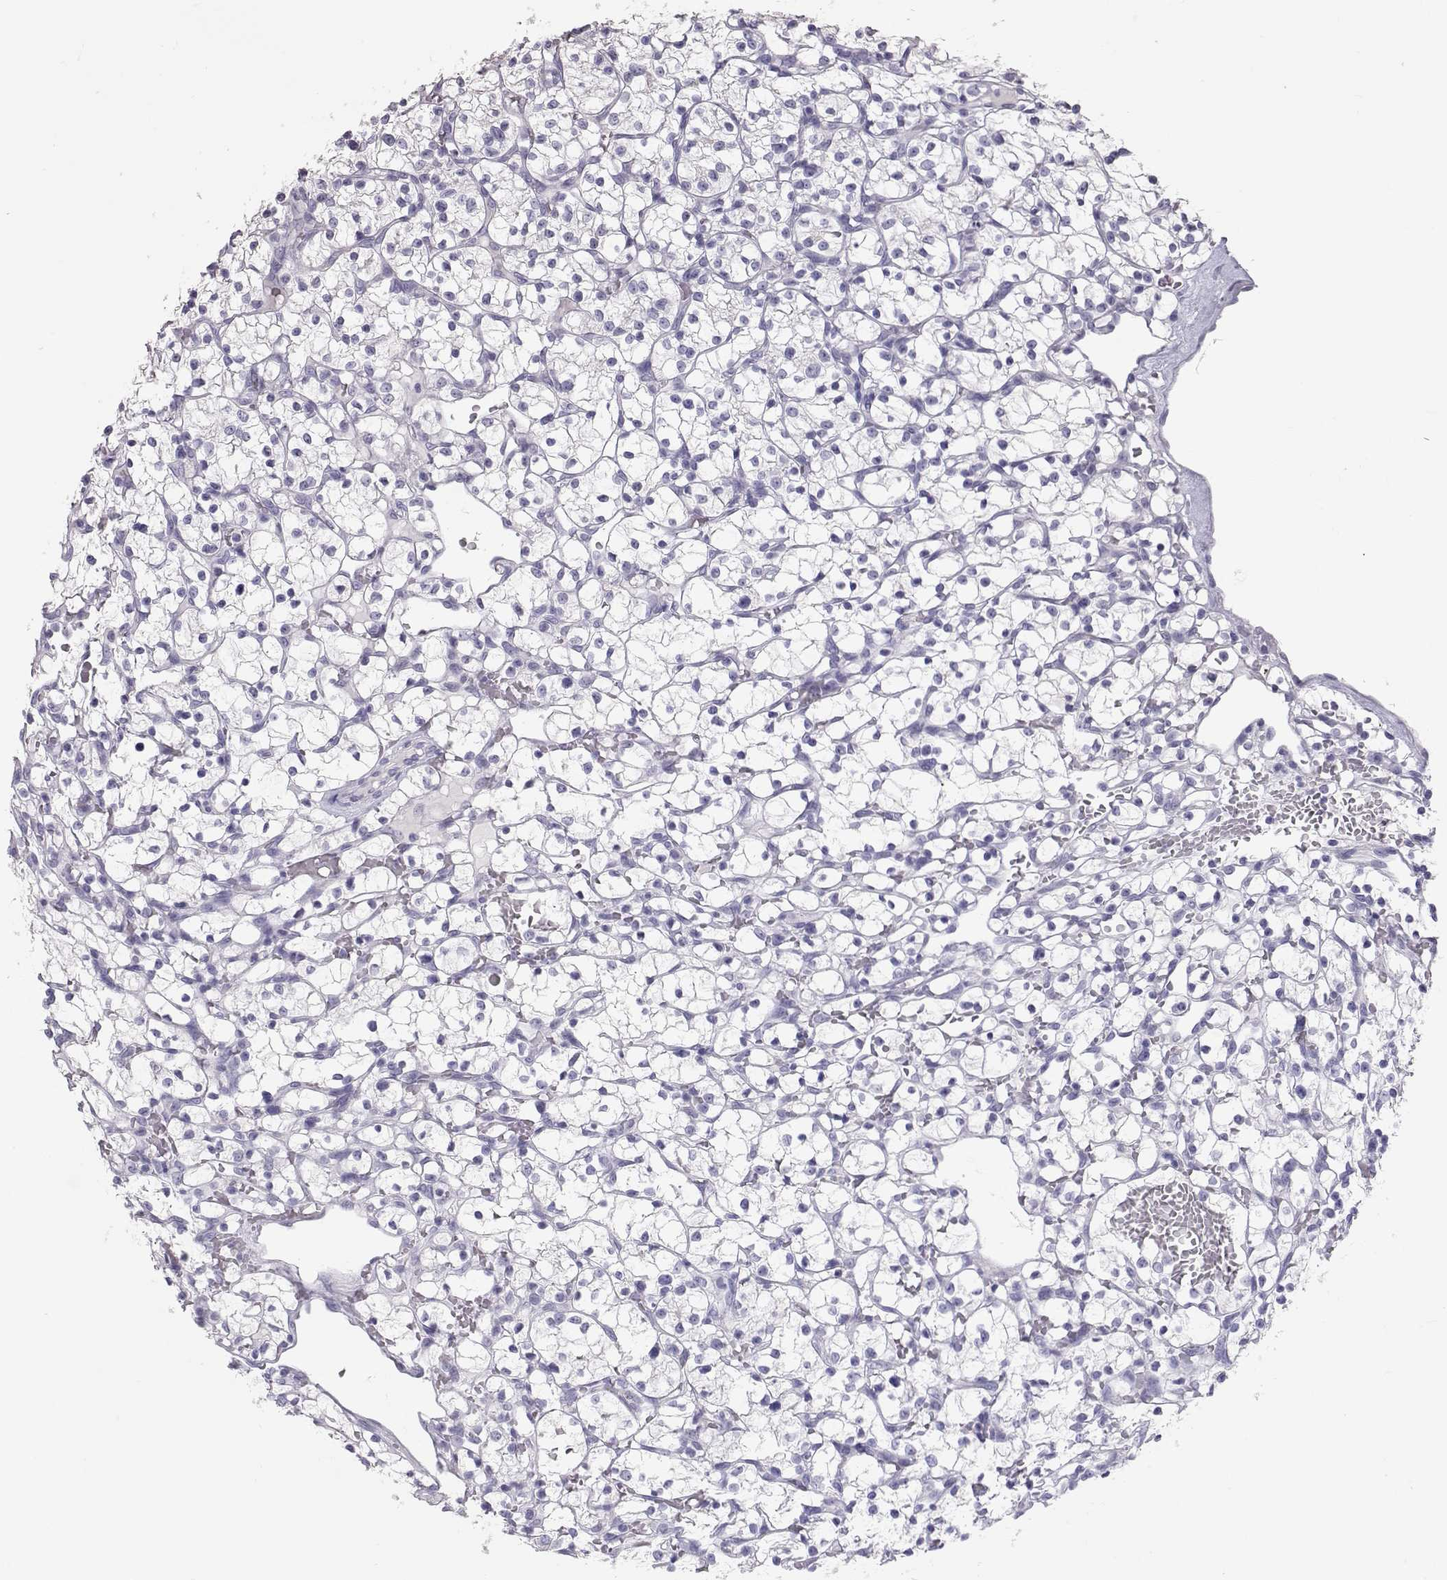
{"staining": {"intensity": "negative", "quantity": "none", "location": "none"}, "tissue": "renal cancer", "cell_type": "Tumor cells", "image_type": "cancer", "snomed": [{"axis": "morphology", "description": "Adenocarcinoma, NOS"}, {"axis": "topography", "description": "Kidney"}], "caption": "DAB immunohistochemical staining of human renal cancer (adenocarcinoma) demonstrates no significant expression in tumor cells. (Stains: DAB (3,3'-diaminobenzidine) IHC with hematoxylin counter stain, Microscopy: brightfield microscopy at high magnification).", "gene": "PMCH", "patient": {"sex": "female", "age": 64}}